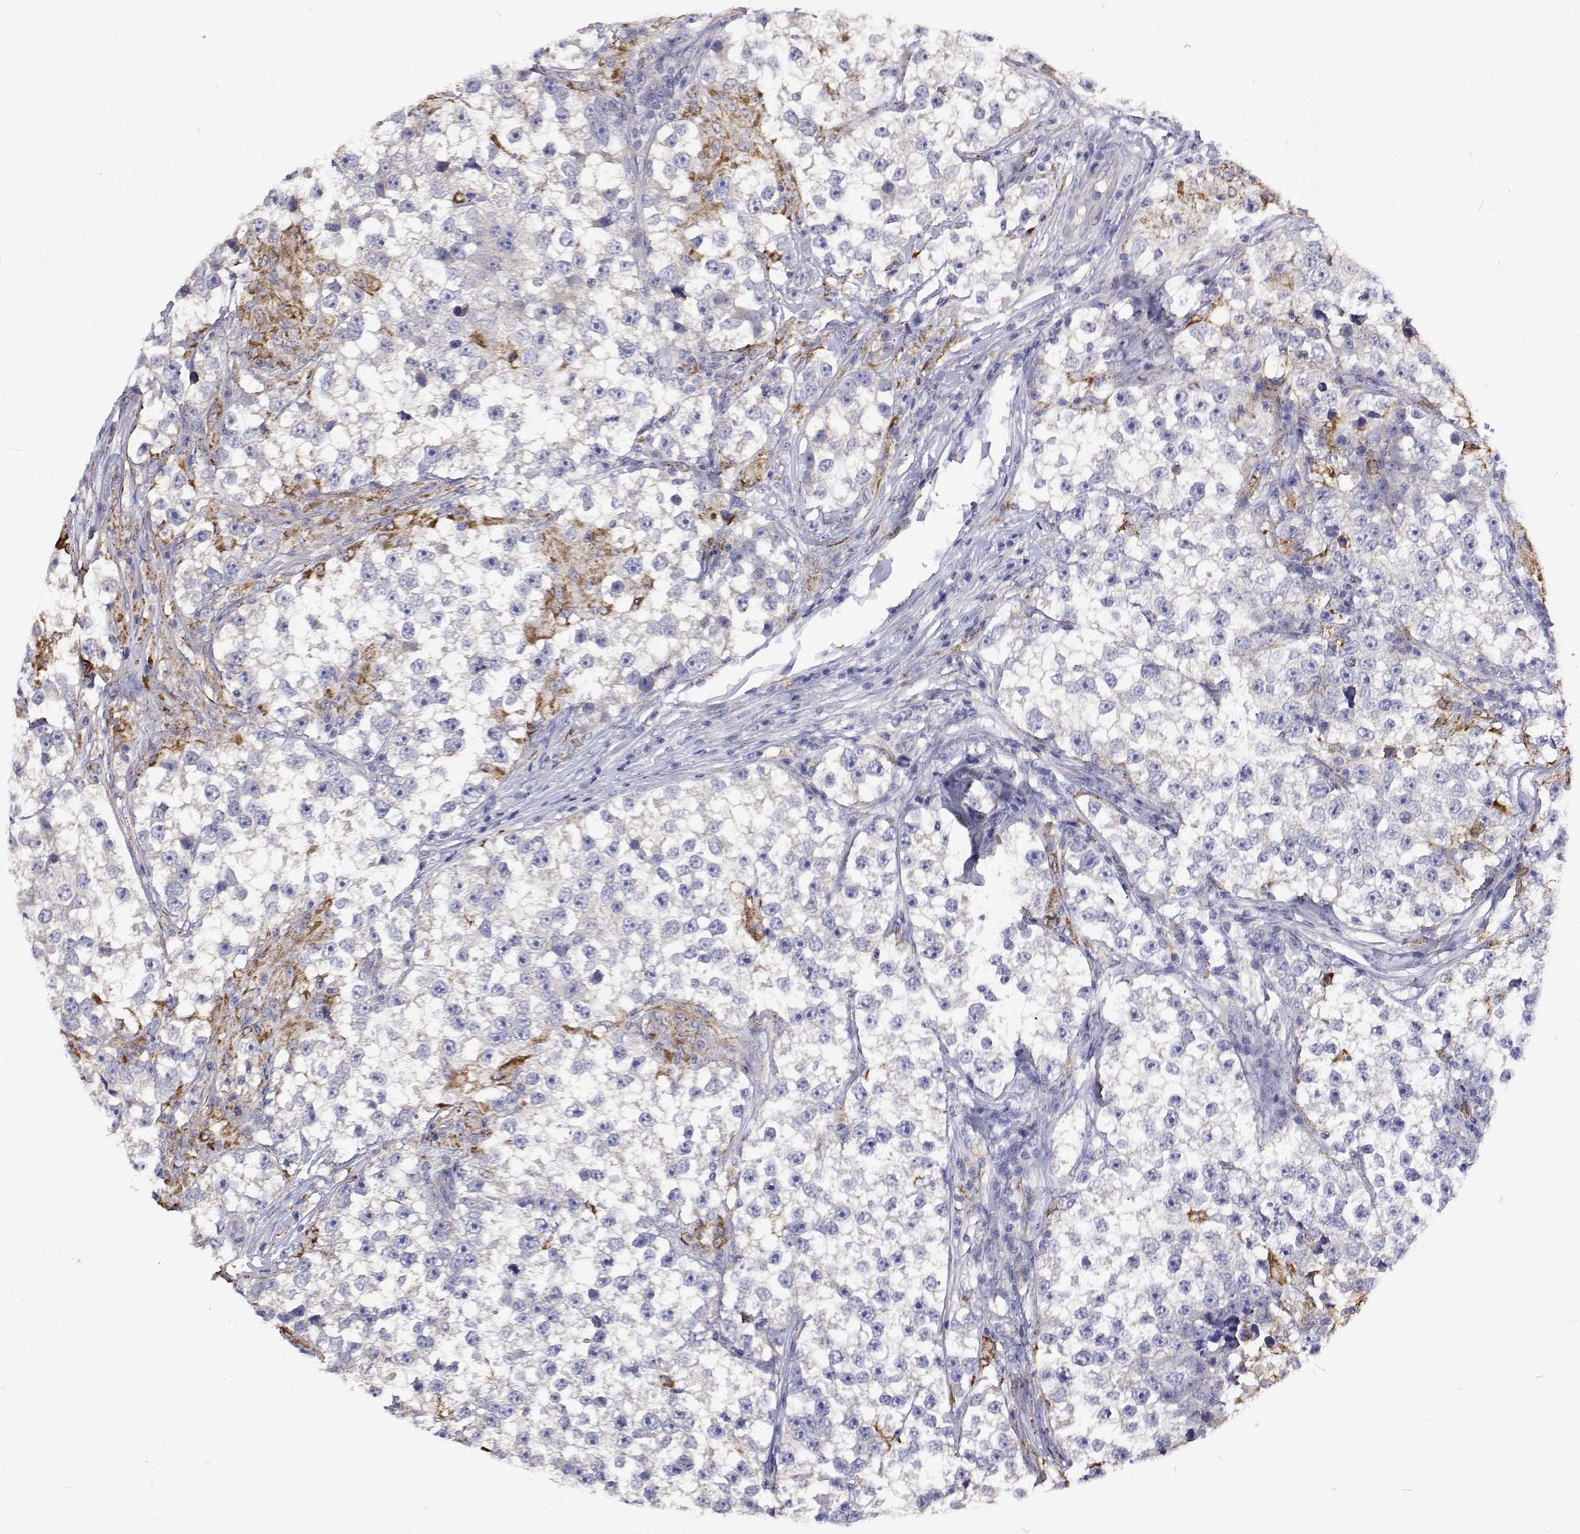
{"staining": {"intensity": "negative", "quantity": "none", "location": "none"}, "tissue": "testis cancer", "cell_type": "Tumor cells", "image_type": "cancer", "snomed": [{"axis": "morphology", "description": "Seminoma, NOS"}, {"axis": "topography", "description": "Testis"}], "caption": "The IHC micrograph has no significant positivity in tumor cells of testis seminoma tissue. (Immunohistochemistry, brightfield microscopy, high magnification).", "gene": "PADI1", "patient": {"sex": "male", "age": 46}}